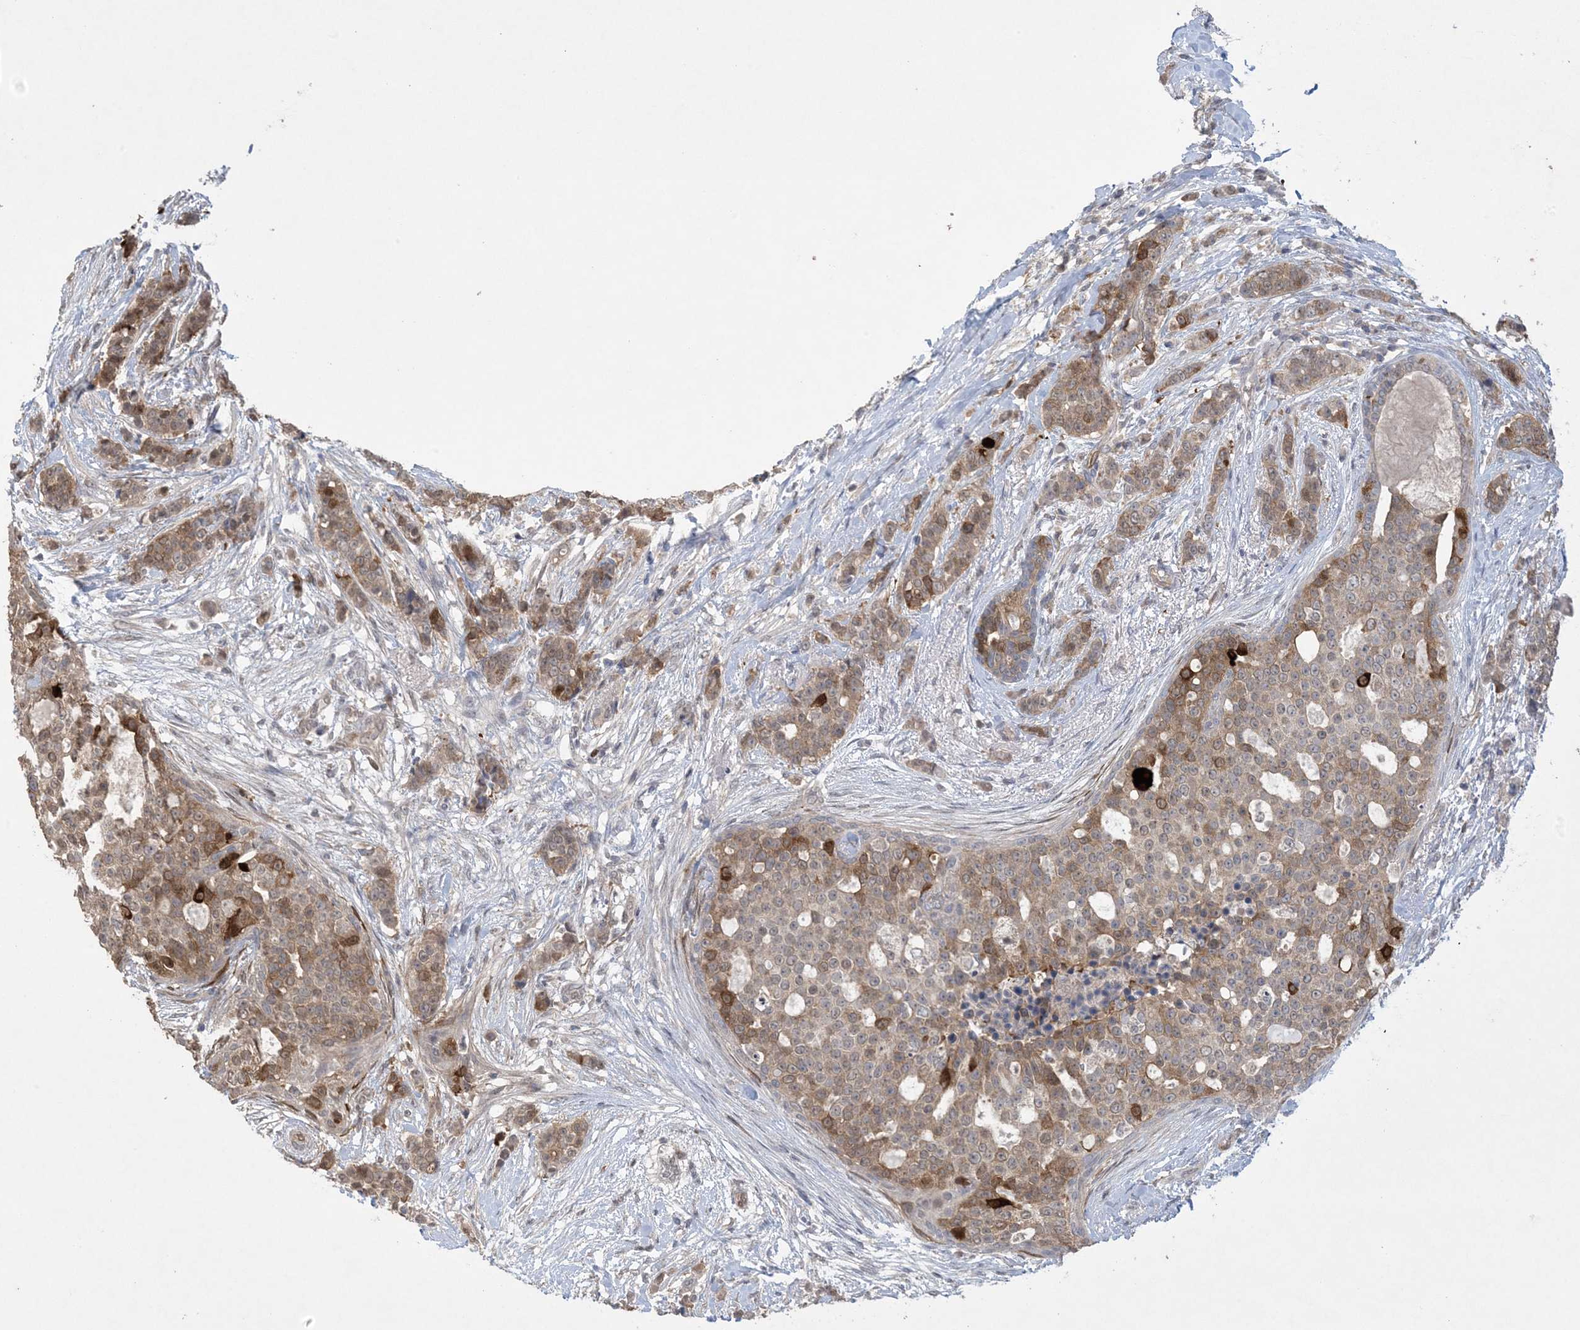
{"staining": {"intensity": "moderate", "quantity": ">75%", "location": "cytoplasmic/membranous"}, "tissue": "breast cancer", "cell_type": "Tumor cells", "image_type": "cancer", "snomed": [{"axis": "morphology", "description": "Lobular carcinoma"}, {"axis": "topography", "description": "Breast"}], "caption": "IHC photomicrograph of lobular carcinoma (breast) stained for a protein (brown), which shows medium levels of moderate cytoplasmic/membranous staining in approximately >75% of tumor cells.", "gene": "HMGCS1", "patient": {"sex": "female", "age": 51}}